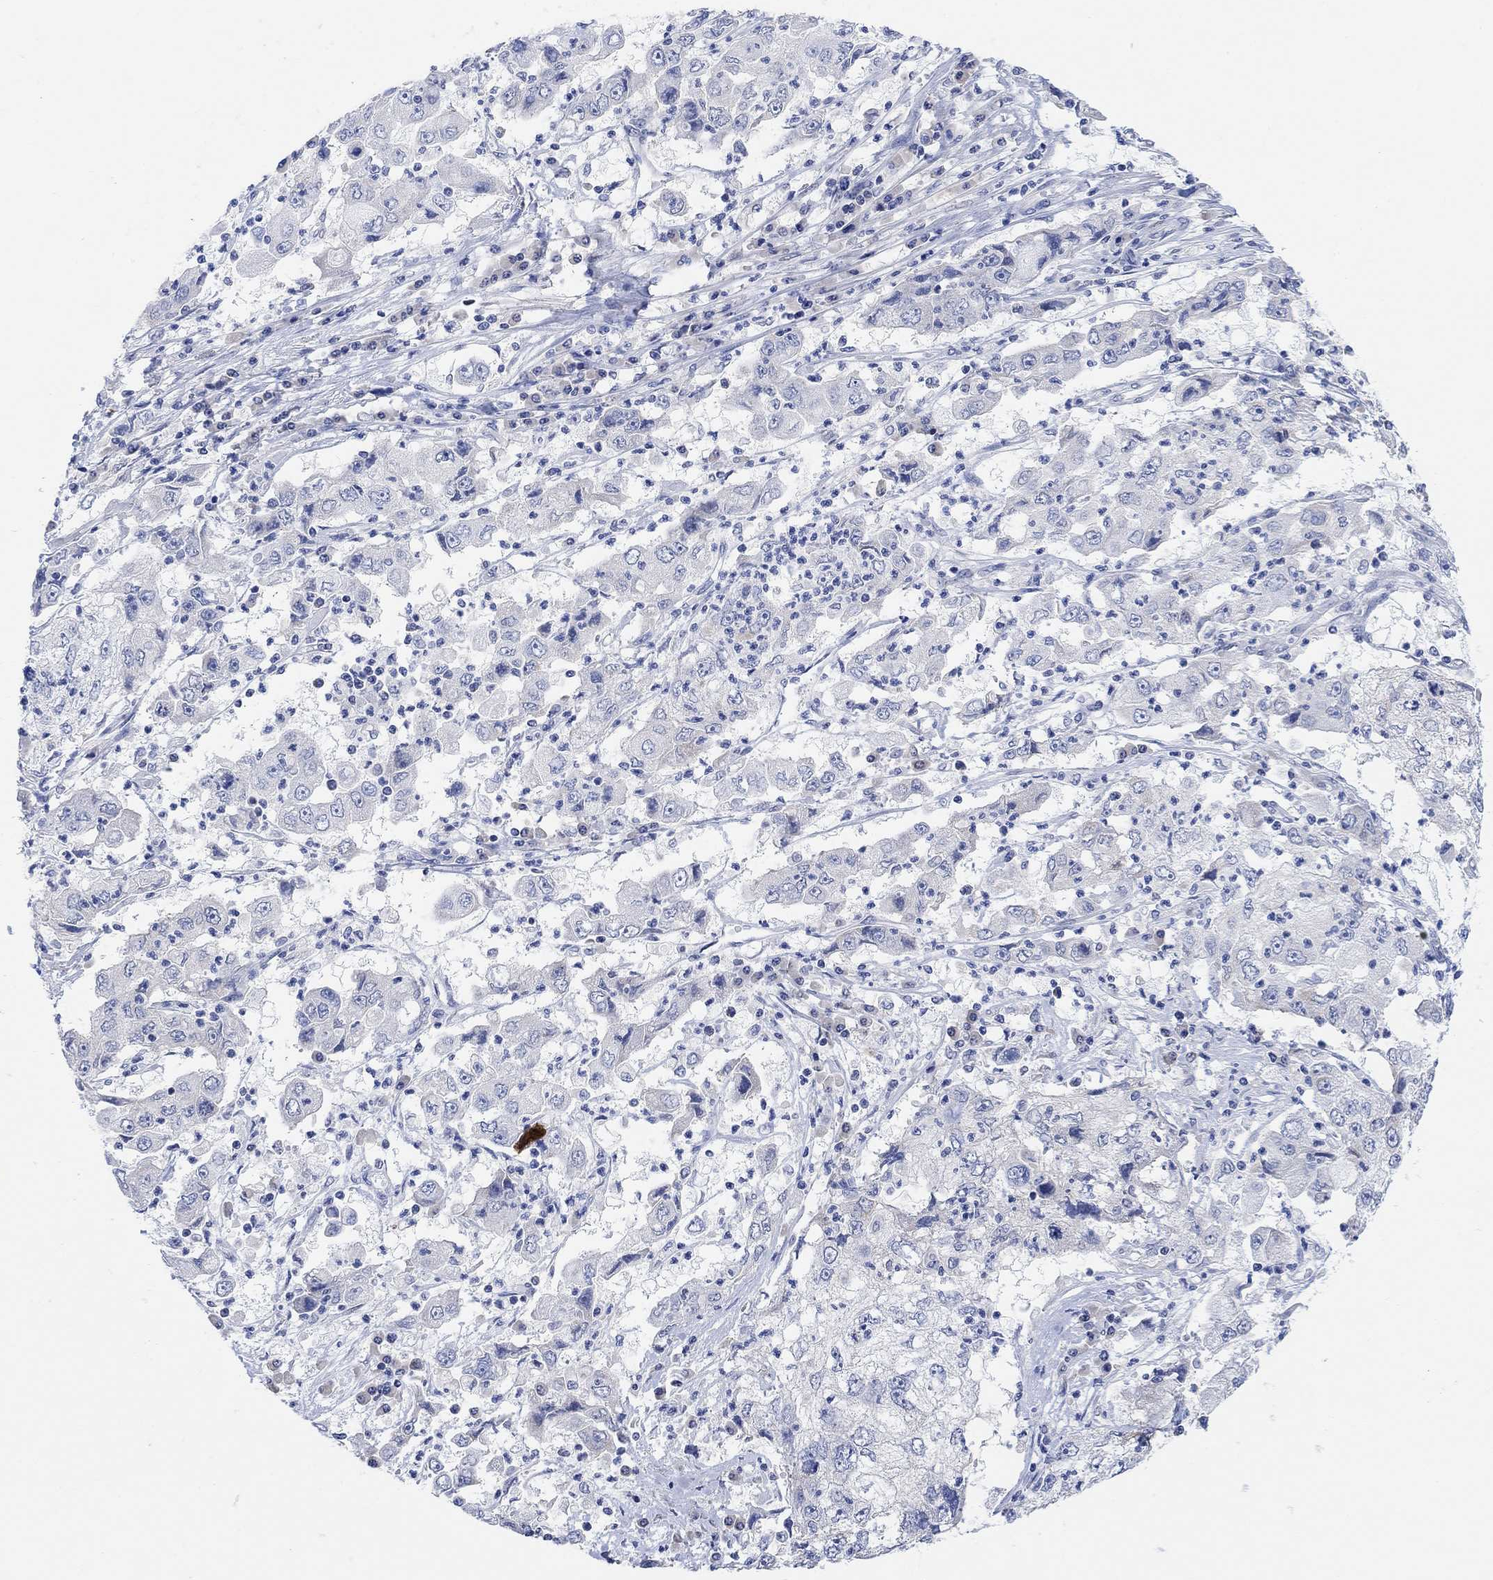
{"staining": {"intensity": "negative", "quantity": "none", "location": "none"}, "tissue": "cervical cancer", "cell_type": "Tumor cells", "image_type": "cancer", "snomed": [{"axis": "morphology", "description": "Squamous cell carcinoma, NOS"}, {"axis": "topography", "description": "Cervix"}], "caption": "Immunohistochemistry (IHC) of cervical cancer displays no expression in tumor cells.", "gene": "RIMS1", "patient": {"sex": "female", "age": 36}}